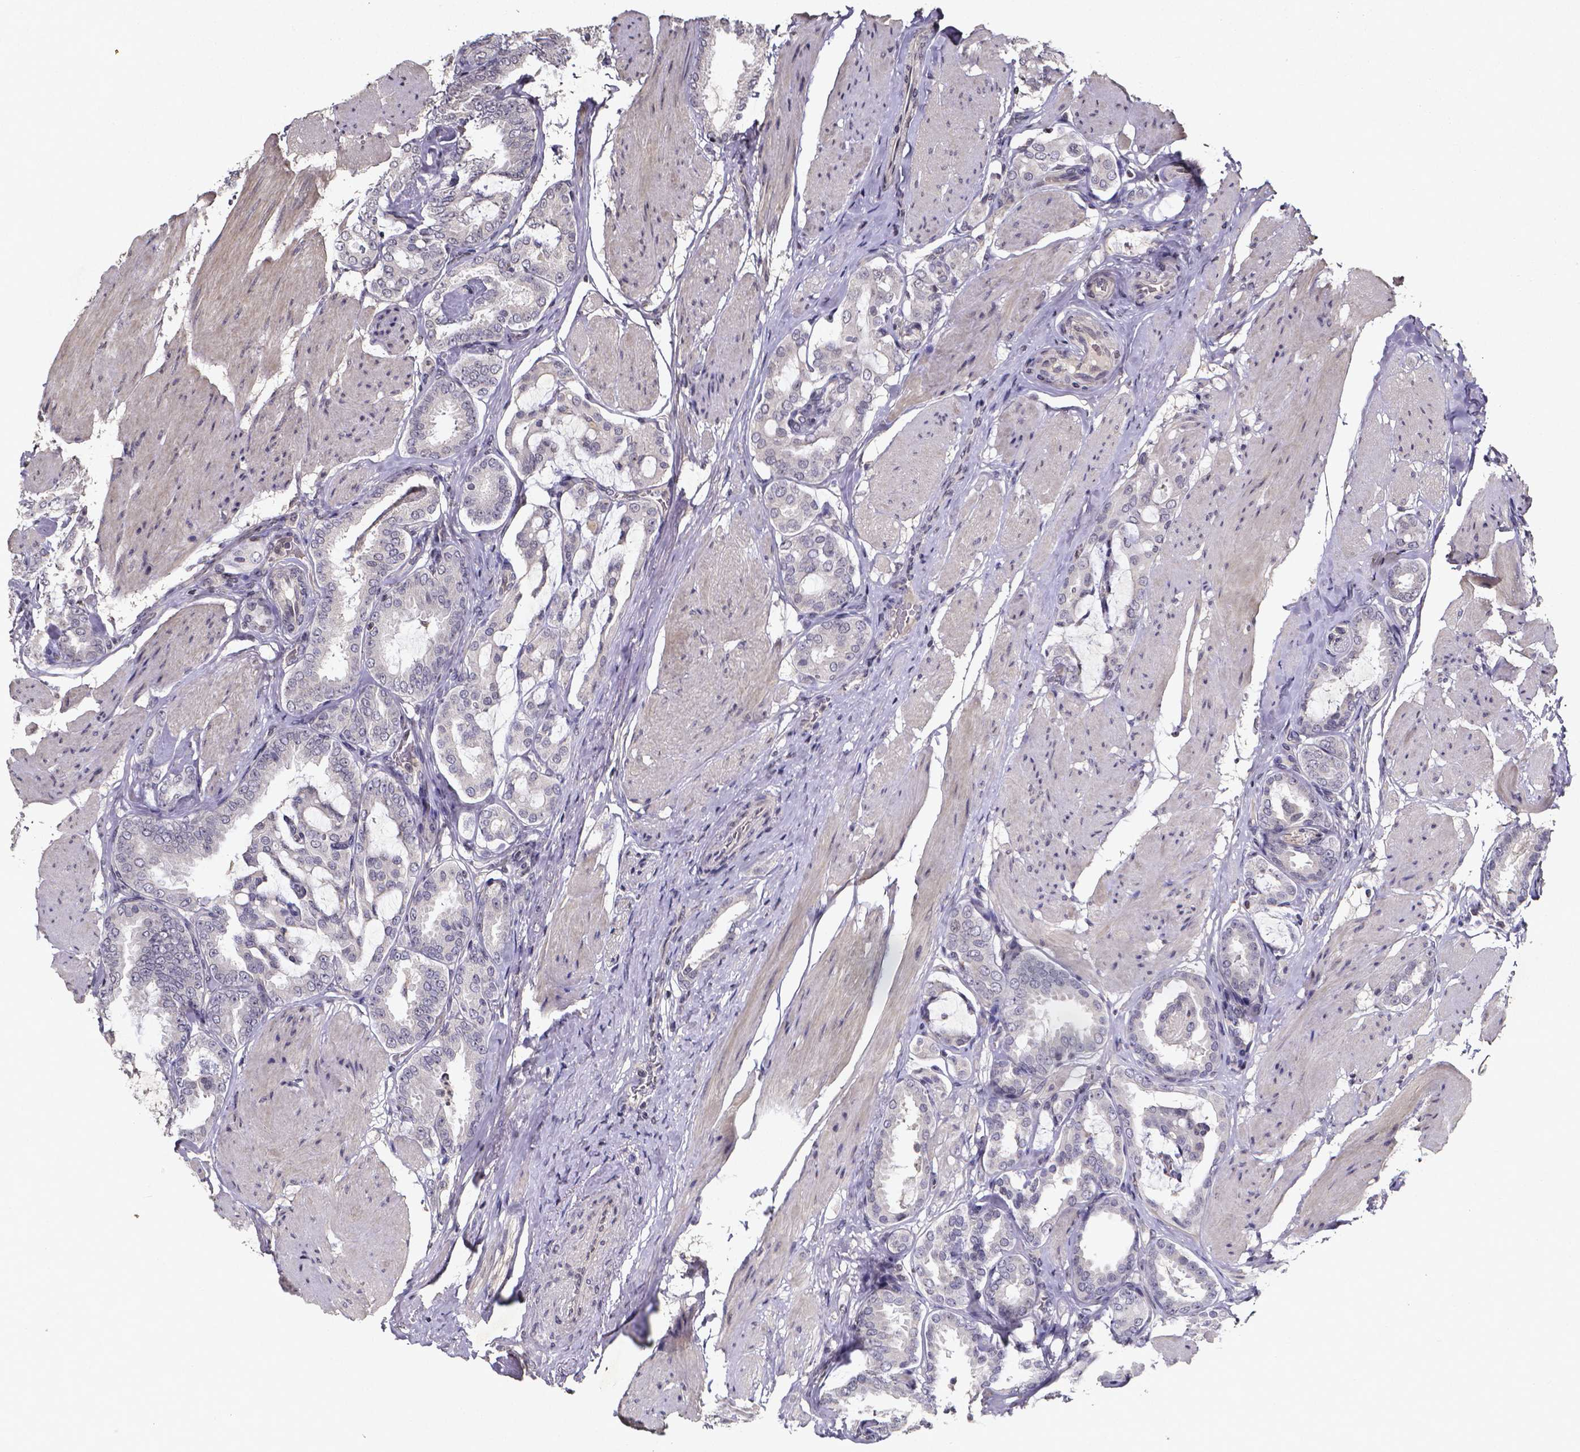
{"staining": {"intensity": "negative", "quantity": "none", "location": "none"}, "tissue": "prostate cancer", "cell_type": "Tumor cells", "image_type": "cancer", "snomed": [{"axis": "morphology", "description": "Adenocarcinoma, High grade"}, {"axis": "topography", "description": "Prostate"}], "caption": "Tumor cells show no significant protein positivity in prostate cancer (high-grade adenocarcinoma).", "gene": "TP73", "patient": {"sex": "male", "age": 63}}